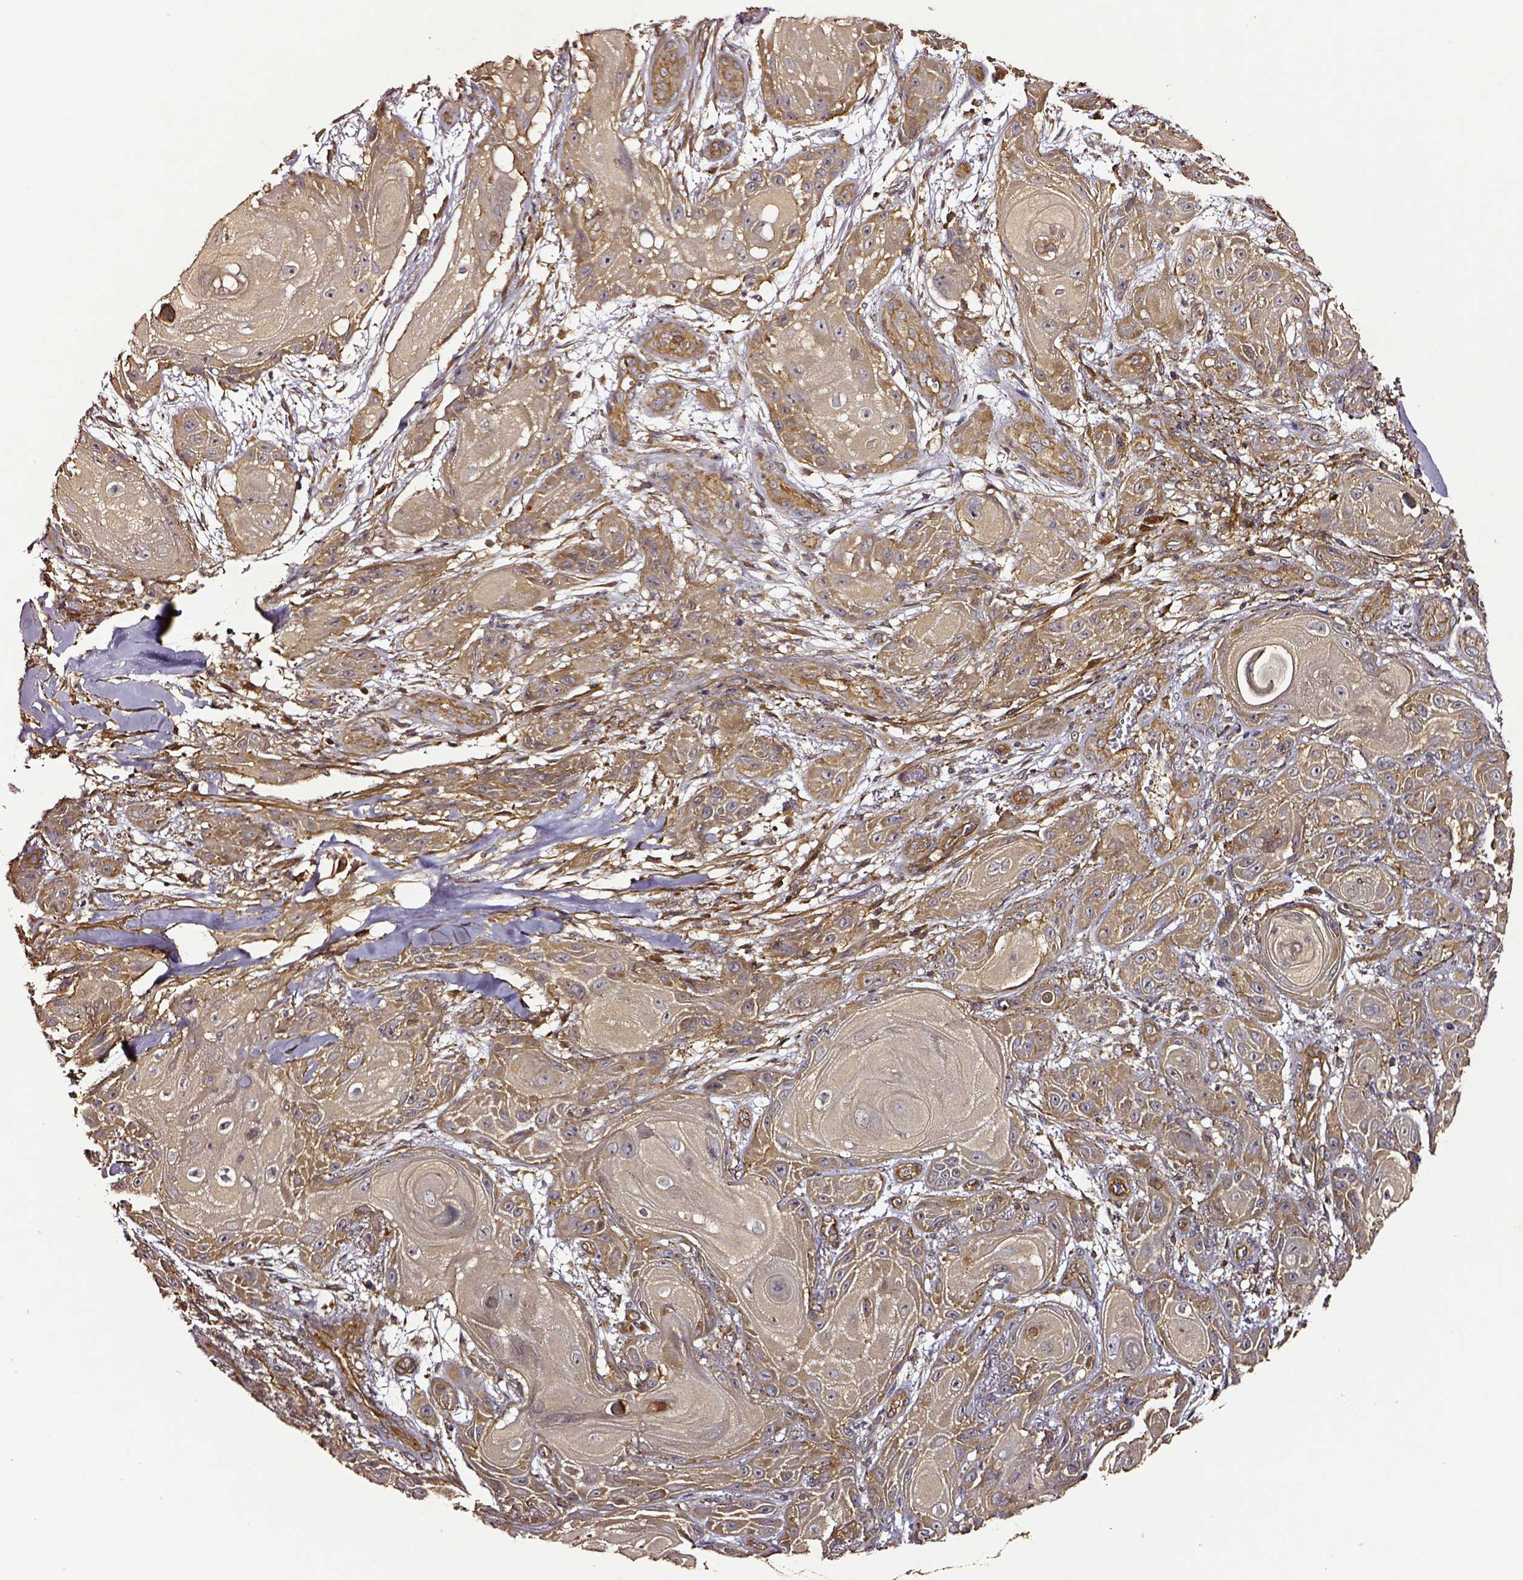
{"staining": {"intensity": "moderate", "quantity": ">75%", "location": "cytoplasmic/membranous"}, "tissue": "skin cancer", "cell_type": "Tumor cells", "image_type": "cancer", "snomed": [{"axis": "morphology", "description": "Squamous cell carcinoma, NOS"}, {"axis": "topography", "description": "Skin"}], "caption": "Skin squamous cell carcinoma was stained to show a protein in brown. There is medium levels of moderate cytoplasmic/membranous staining in about >75% of tumor cells. (DAB (3,3'-diaminobenzidine) = brown stain, brightfield microscopy at high magnification).", "gene": "RASSF5", "patient": {"sex": "male", "age": 62}}